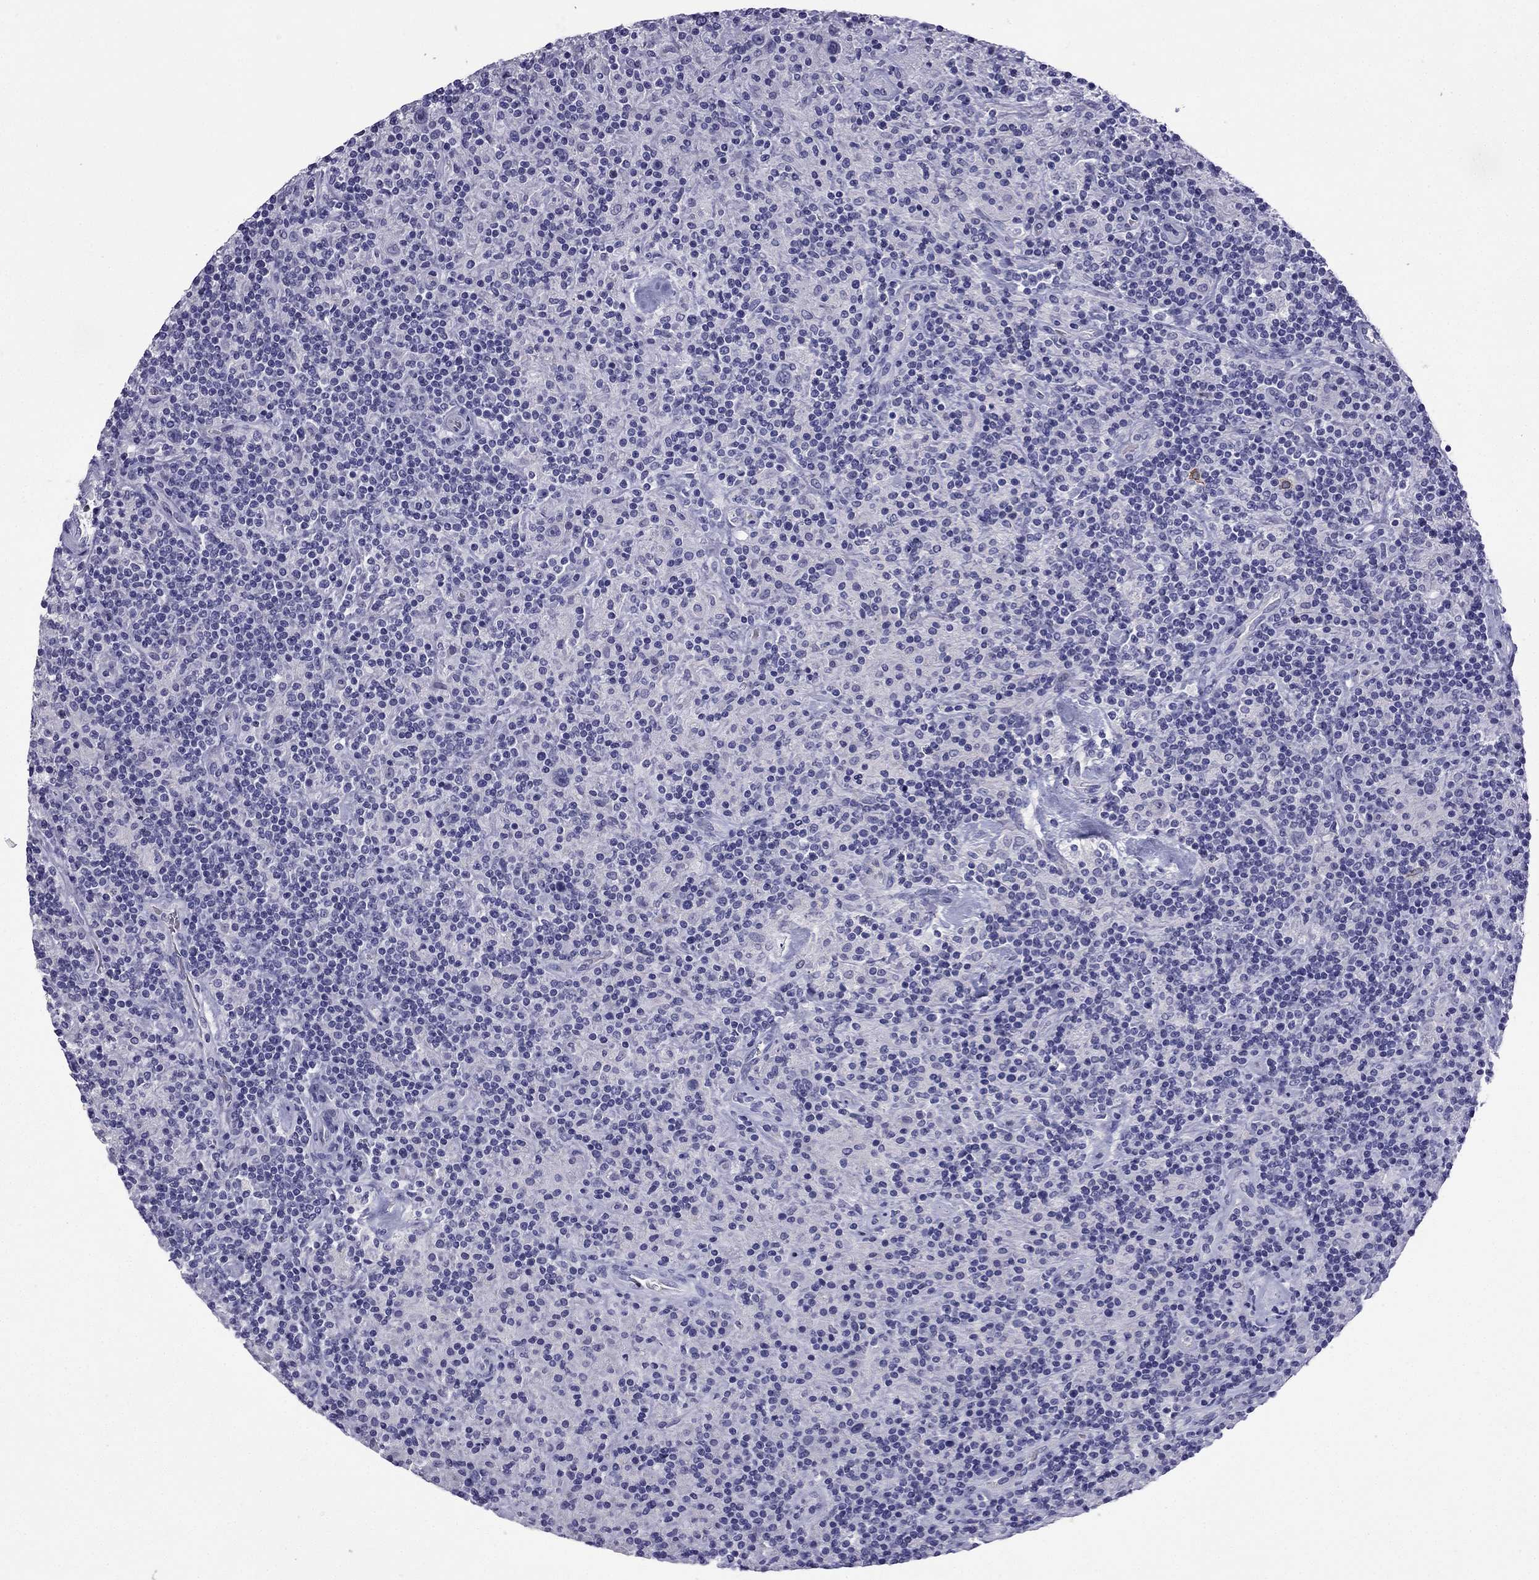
{"staining": {"intensity": "negative", "quantity": "none", "location": "none"}, "tissue": "lymphoma", "cell_type": "Tumor cells", "image_type": "cancer", "snomed": [{"axis": "morphology", "description": "Hodgkin's disease, NOS"}, {"axis": "topography", "description": "Lymph node"}], "caption": "There is no significant expression in tumor cells of lymphoma.", "gene": "NPTX1", "patient": {"sex": "male", "age": 70}}